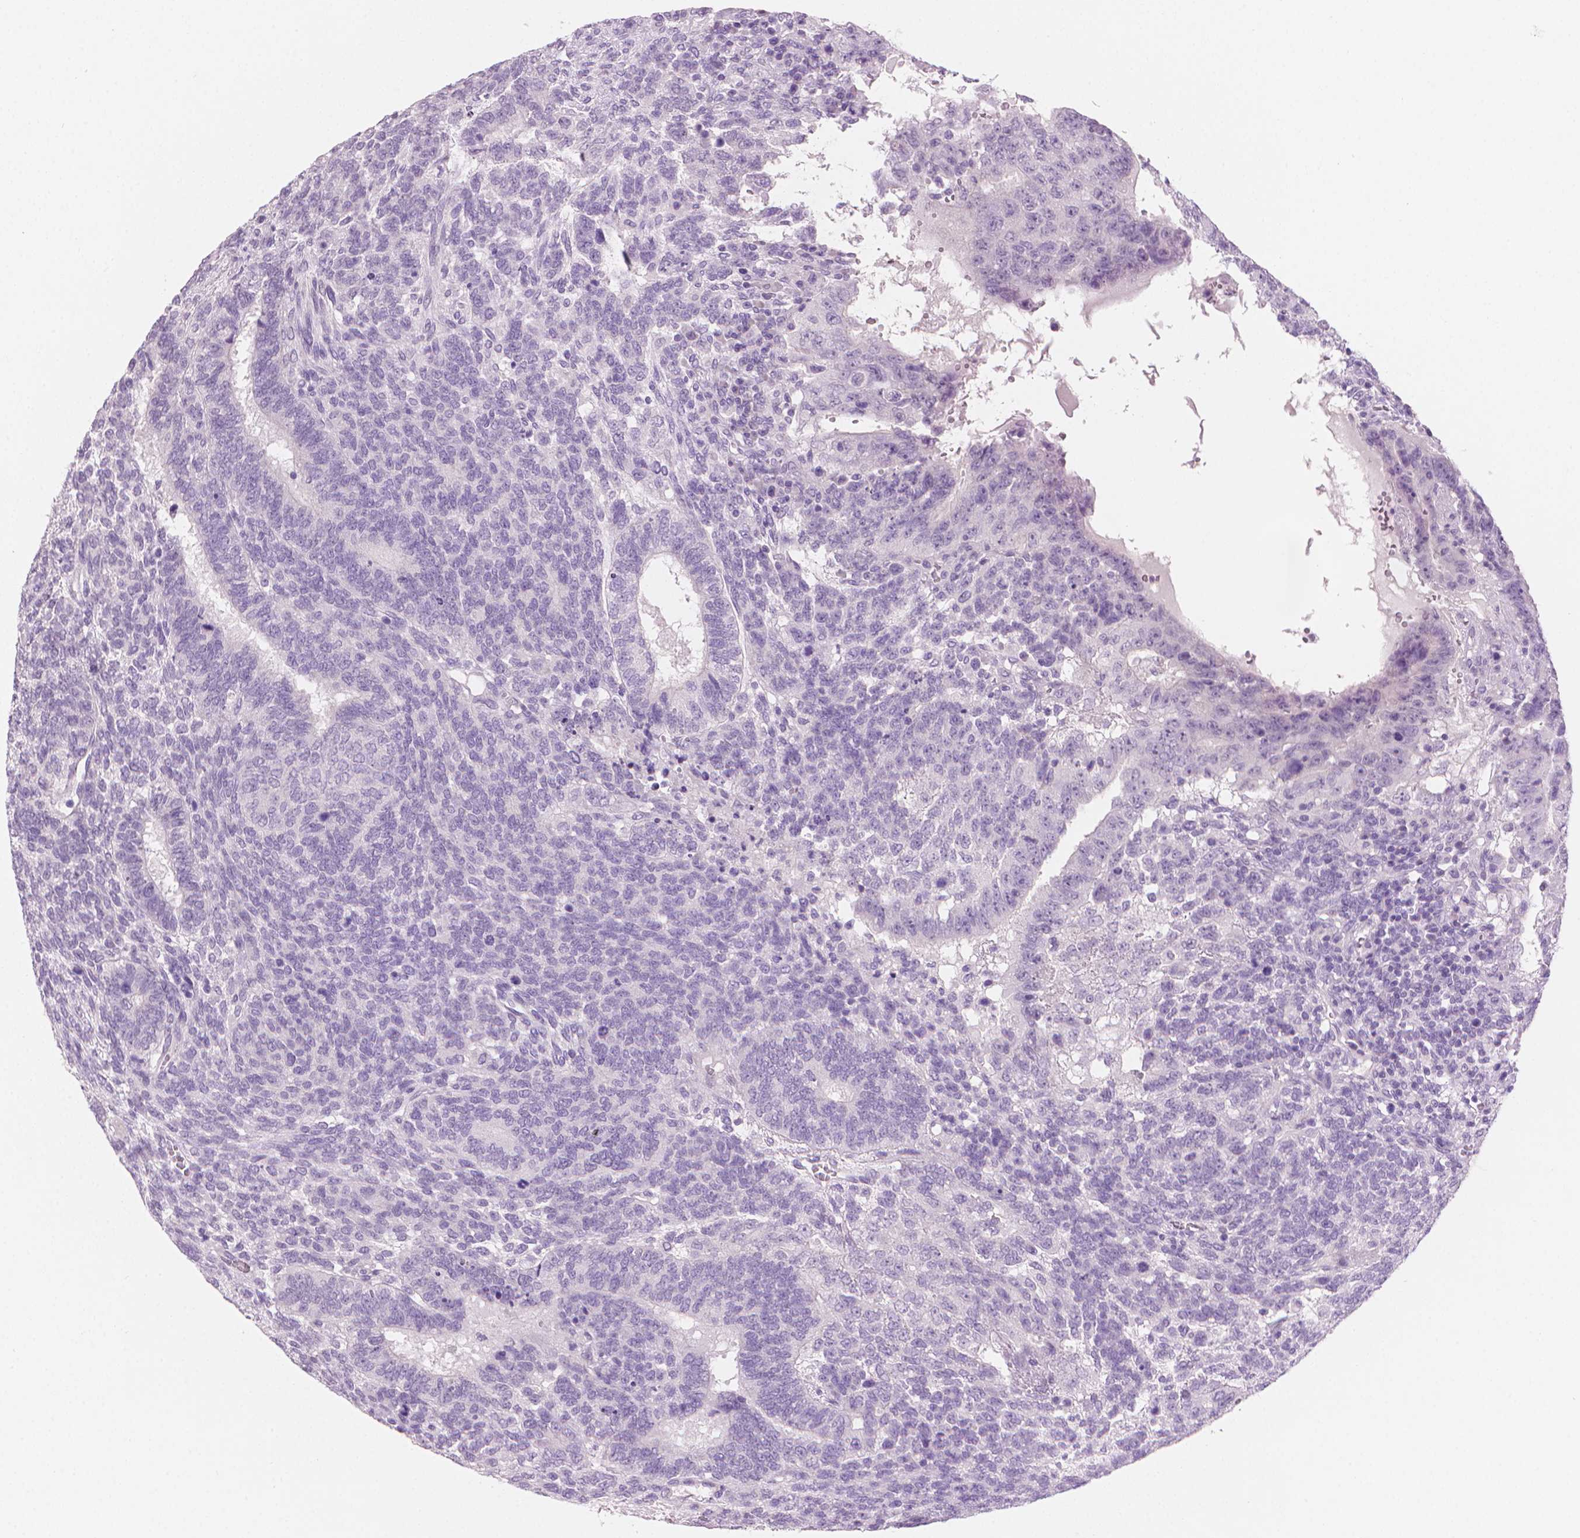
{"staining": {"intensity": "negative", "quantity": "none", "location": "none"}, "tissue": "testis cancer", "cell_type": "Tumor cells", "image_type": "cancer", "snomed": [{"axis": "morphology", "description": "Normal tissue, NOS"}, {"axis": "morphology", "description": "Carcinoma, Embryonal, NOS"}, {"axis": "topography", "description": "Testis"}, {"axis": "topography", "description": "Epididymis"}], "caption": "This is an immunohistochemistry (IHC) histopathology image of embryonal carcinoma (testis). There is no expression in tumor cells.", "gene": "MLANA", "patient": {"sex": "male", "age": 23}}